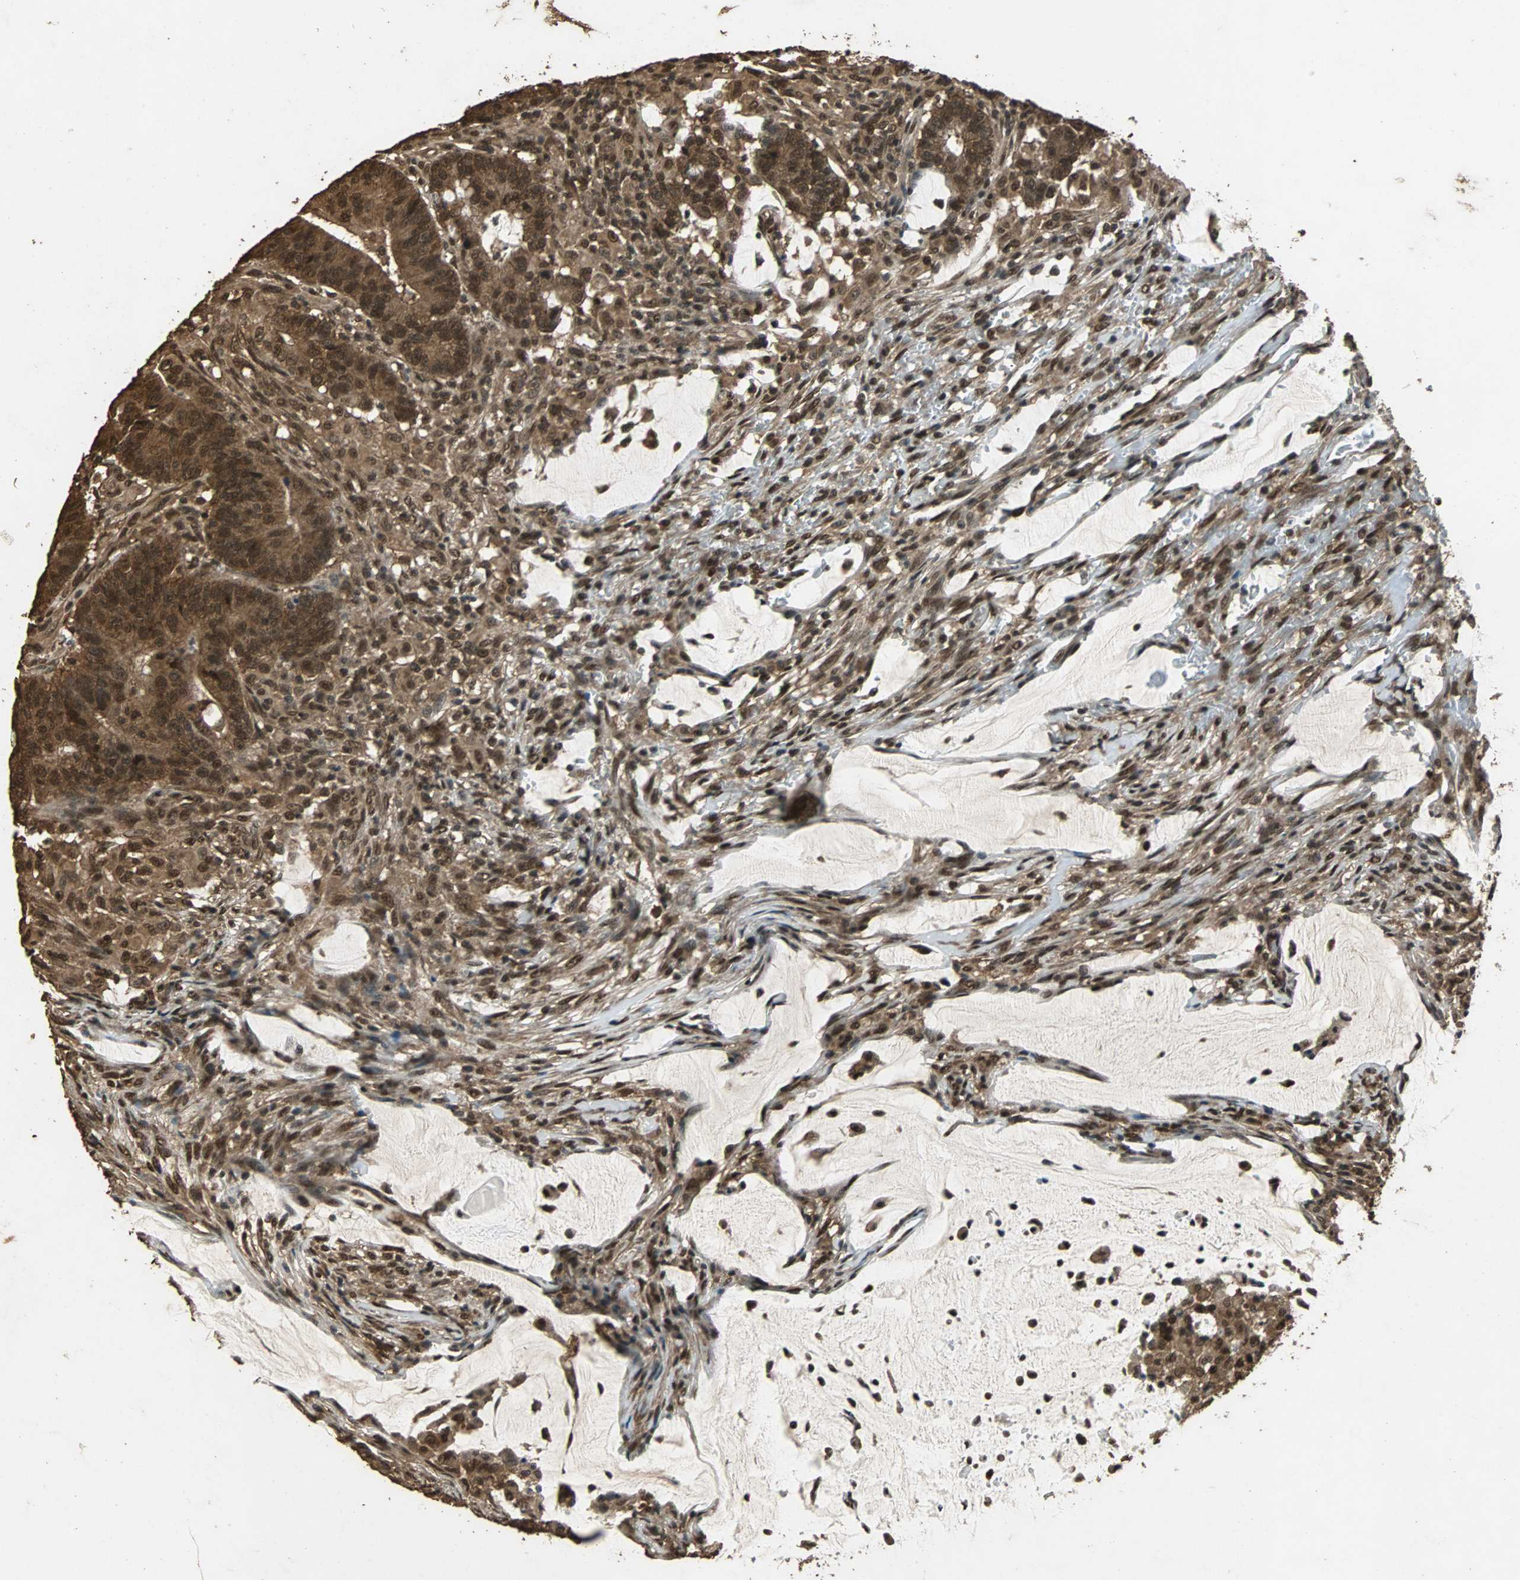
{"staining": {"intensity": "strong", "quantity": ">75%", "location": "cytoplasmic/membranous,nuclear"}, "tissue": "colorectal cancer", "cell_type": "Tumor cells", "image_type": "cancer", "snomed": [{"axis": "morphology", "description": "Adenocarcinoma, NOS"}, {"axis": "topography", "description": "Colon"}], "caption": "The immunohistochemical stain shows strong cytoplasmic/membranous and nuclear positivity in tumor cells of adenocarcinoma (colorectal) tissue.", "gene": "ZNF18", "patient": {"sex": "male", "age": 45}}